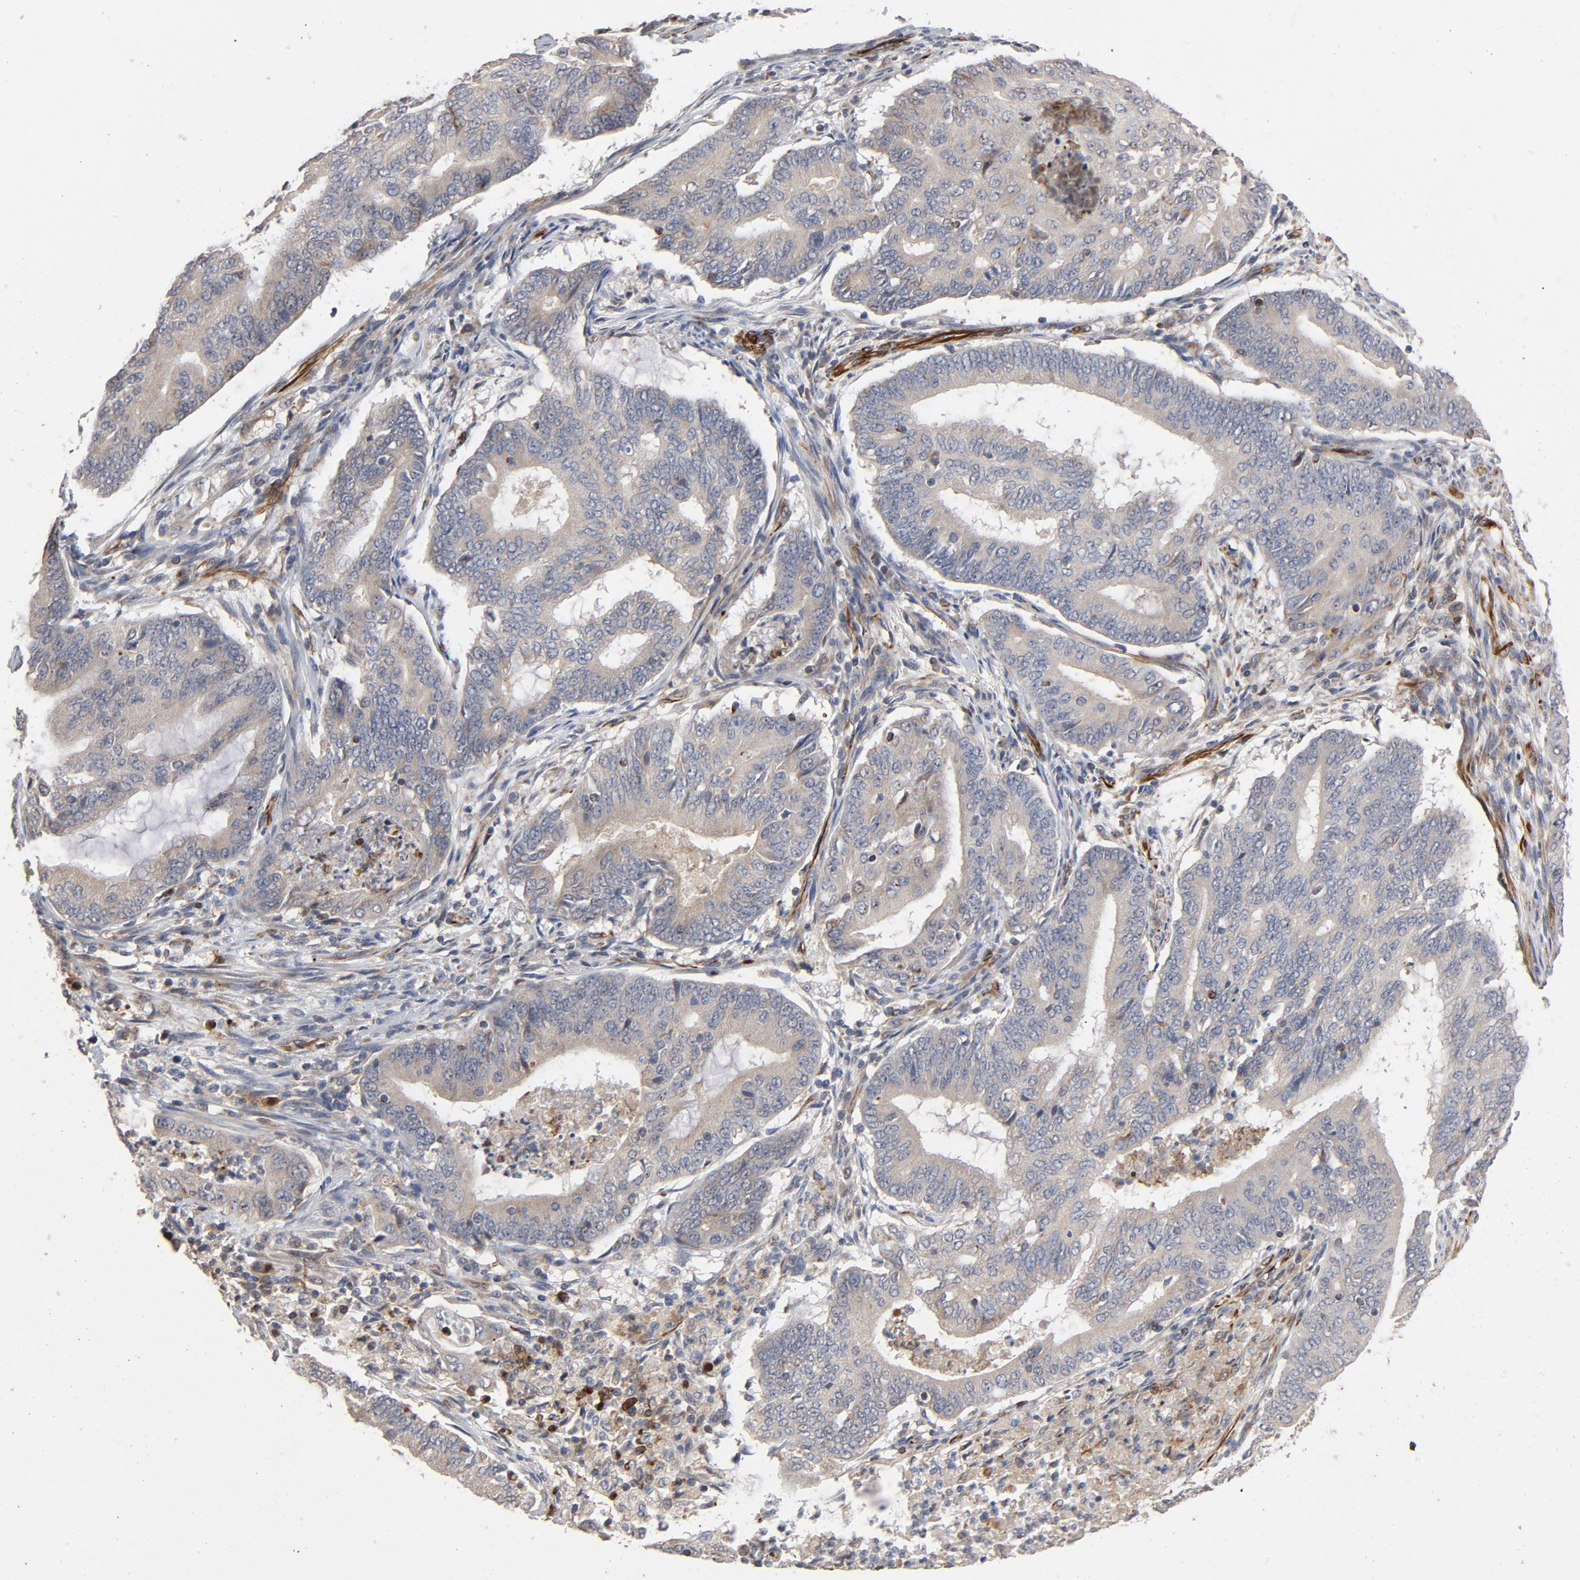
{"staining": {"intensity": "moderate", "quantity": ">75%", "location": "cytoplasmic/membranous"}, "tissue": "endometrial cancer", "cell_type": "Tumor cells", "image_type": "cancer", "snomed": [{"axis": "morphology", "description": "Adenocarcinoma, NOS"}, {"axis": "topography", "description": "Endometrium"}], "caption": "Endometrial adenocarcinoma was stained to show a protein in brown. There is medium levels of moderate cytoplasmic/membranous staining in about >75% of tumor cells.", "gene": "FAM118A", "patient": {"sex": "female", "age": 63}}